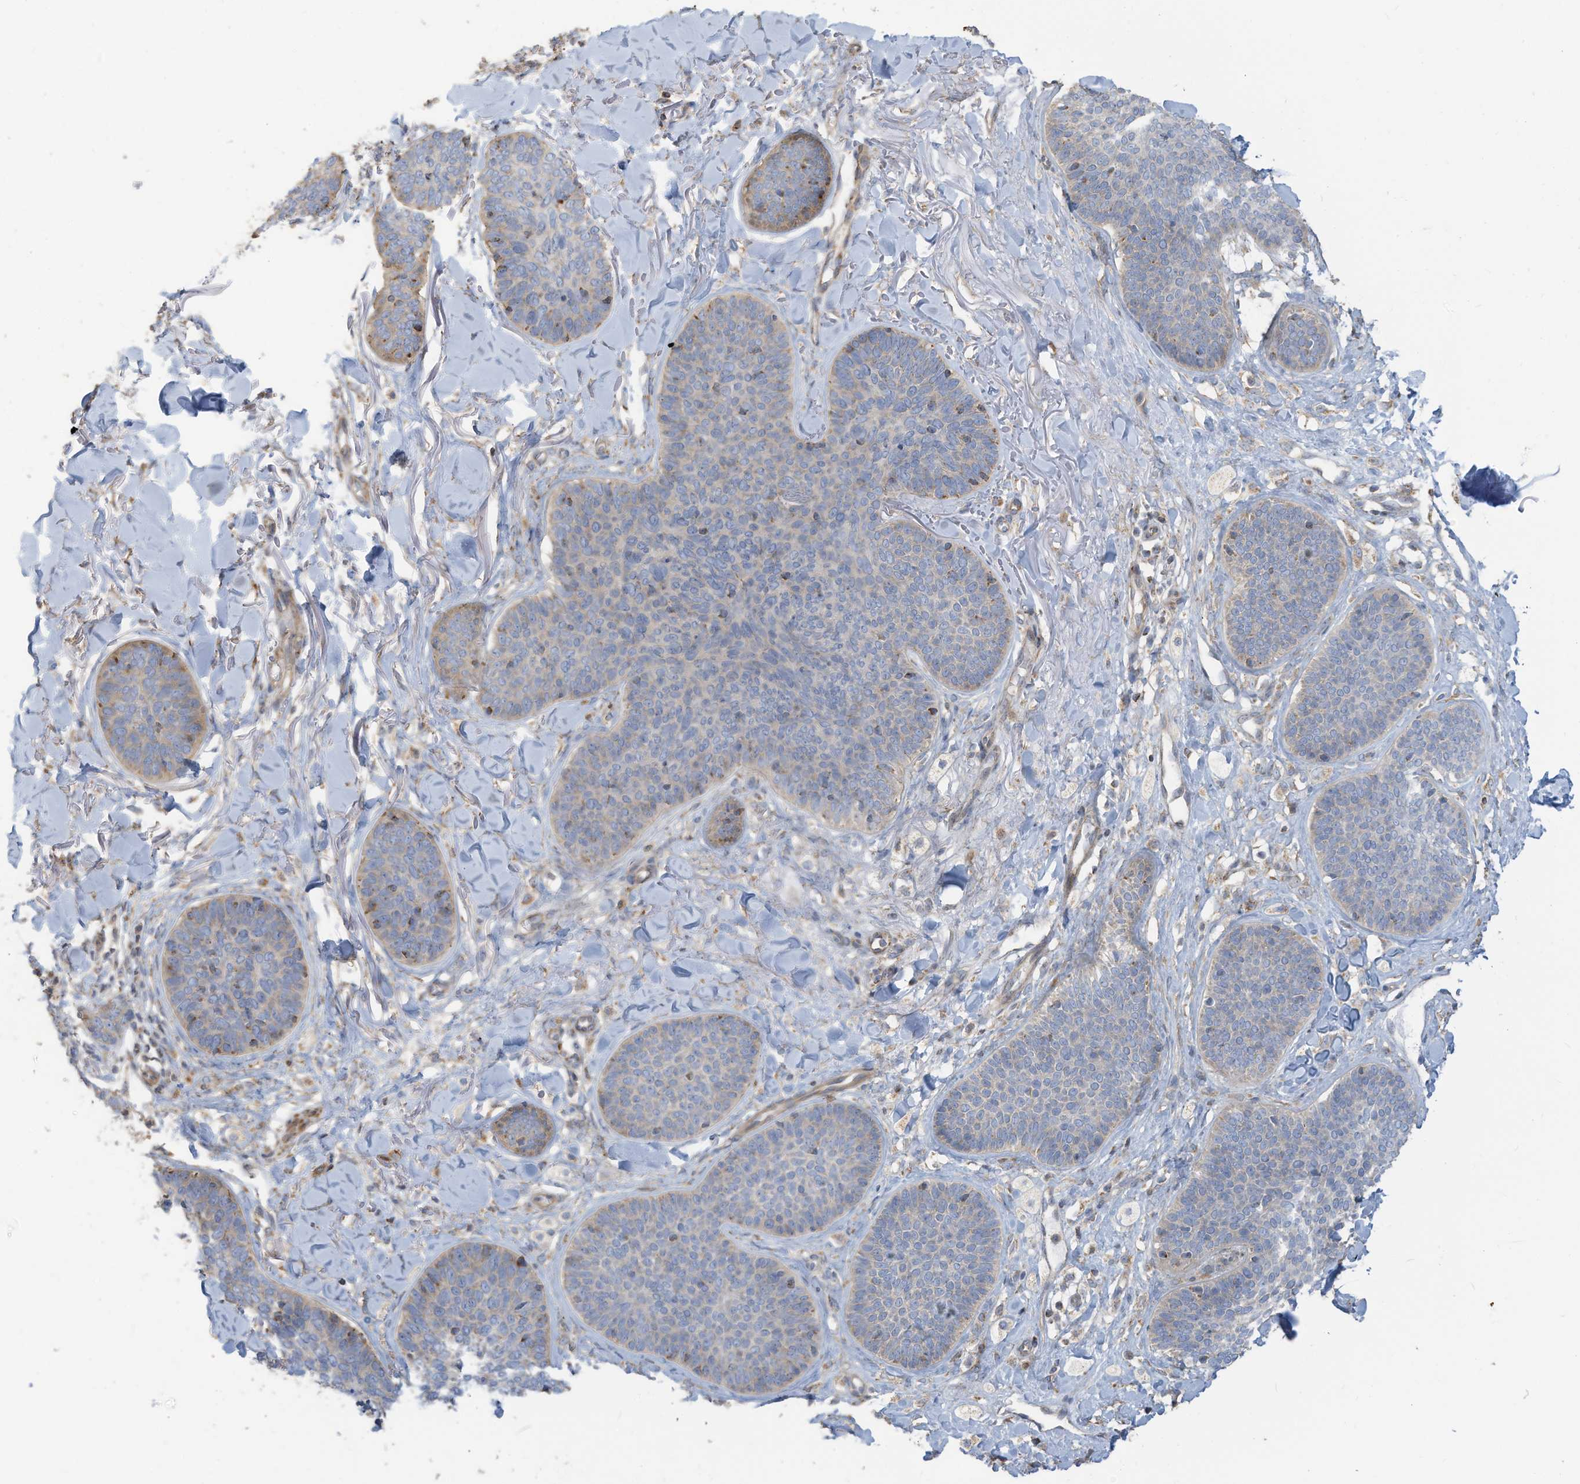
{"staining": {"intensity": "negative", "quantity": "none", "location": "none"}, "tissue": "skin cancer", "cell_type": "Tumor cells", "image_type": "cancer", "snomed": [{"axis": "morphology", "description": "Basal cell carcinoma"}, {"axis": "topography", "description": "Skin"}], "caption": "Tumor cells are negative for protein expression in human skin cancer (basal cell carcinoma).", "gene": "GTPBP2", "patient": {"sex": "male", "age": 85}}